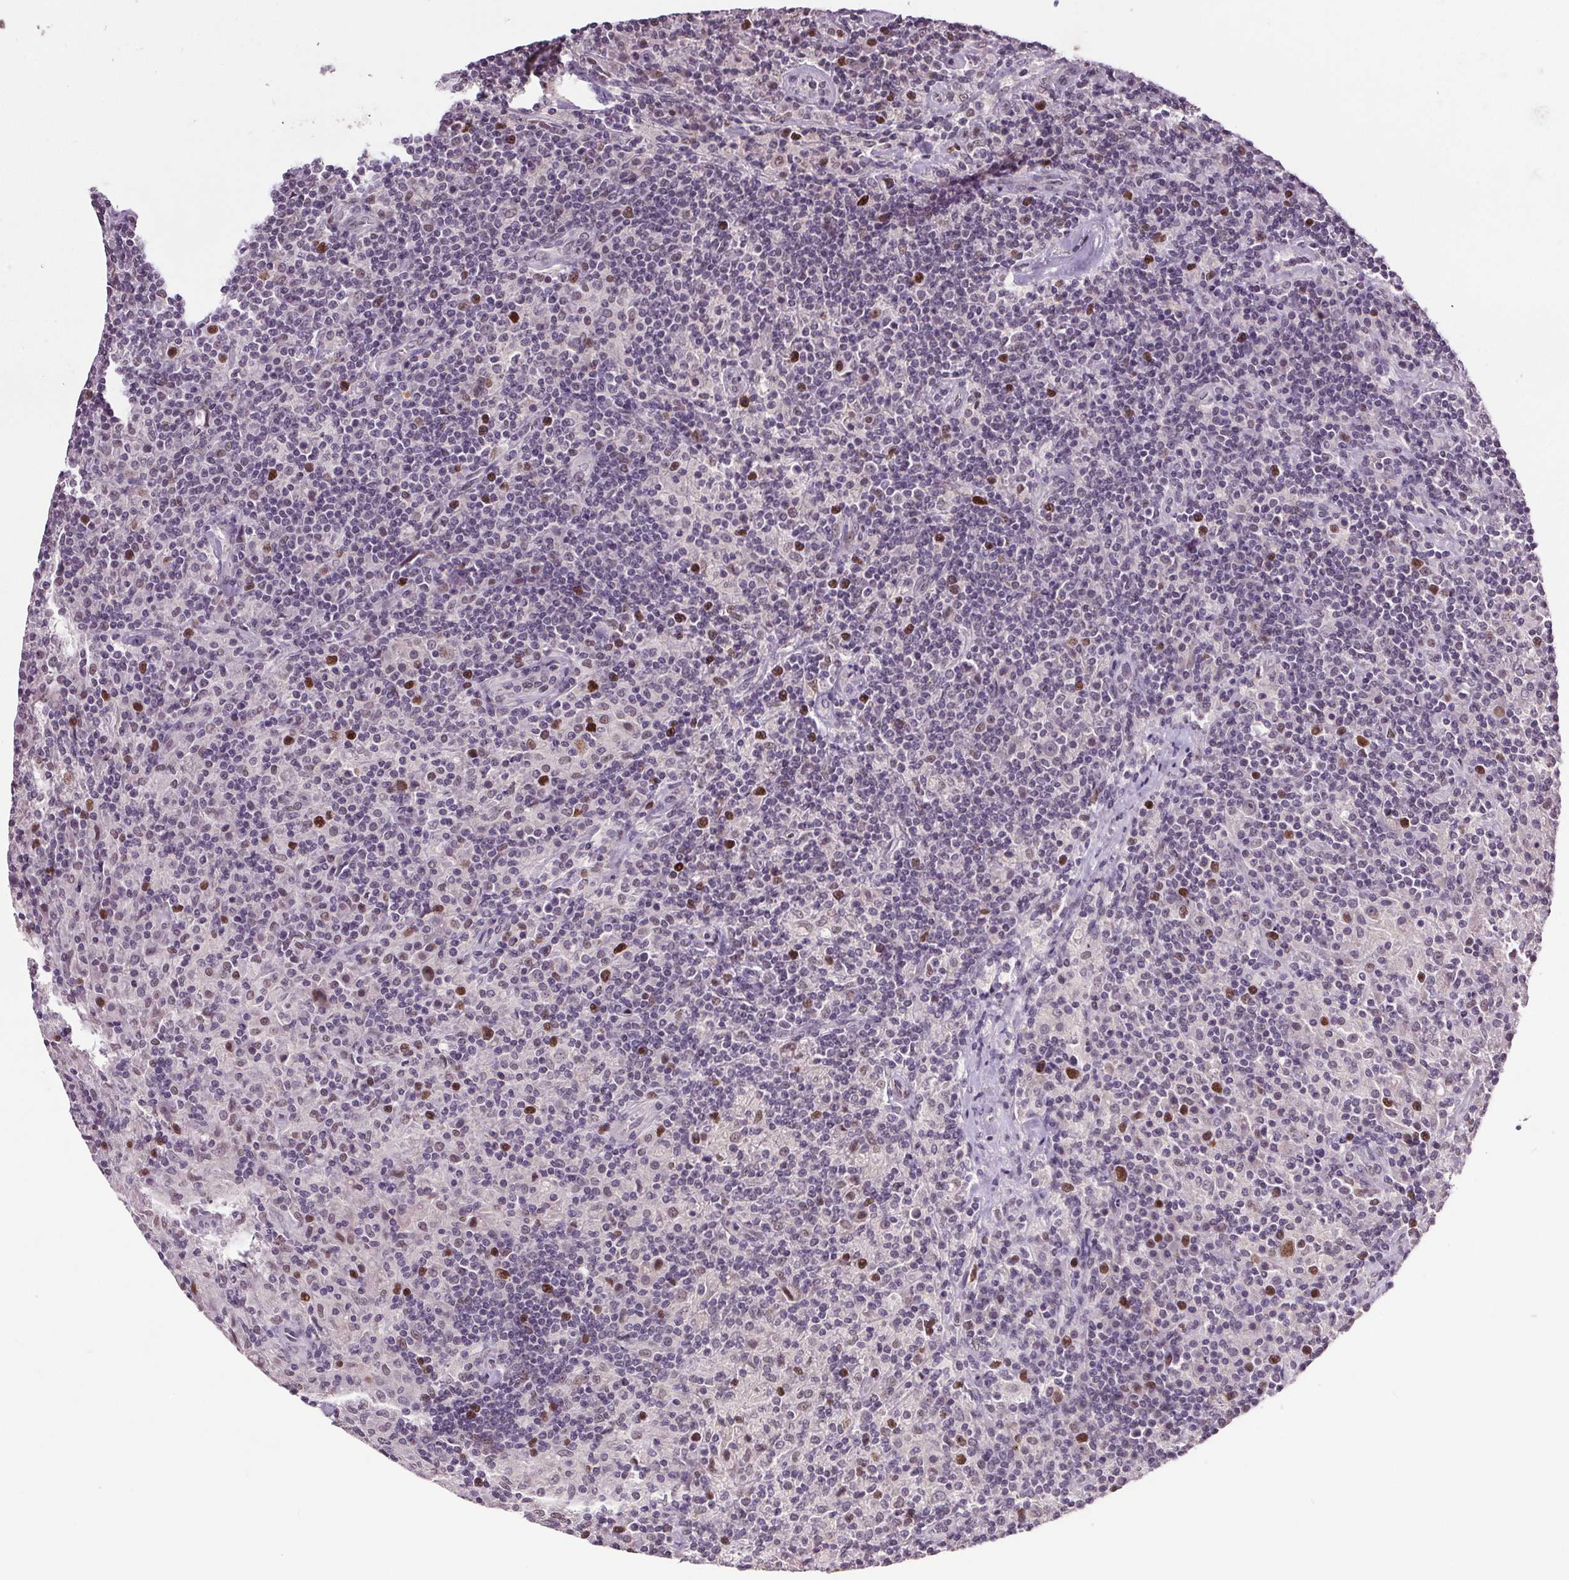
{"staining": {"intensity": "negative", "quantity": "none", "location": "none"}, "tissue": "lymphoma", "cell_type": "Tumor cells", "image_type": "cancer", "snomed": [{"axis": "morphology", "description": "Hodgkin's disease, NOS"}, {"axis": "topography", "description": "Lymph node"}], "caption": "This is a histopathology image of IHC staining of lymphoma, which shows no expression in tumor cells.", "gene": "CENPF", "patient": {"sex": "male", "age": 70}}